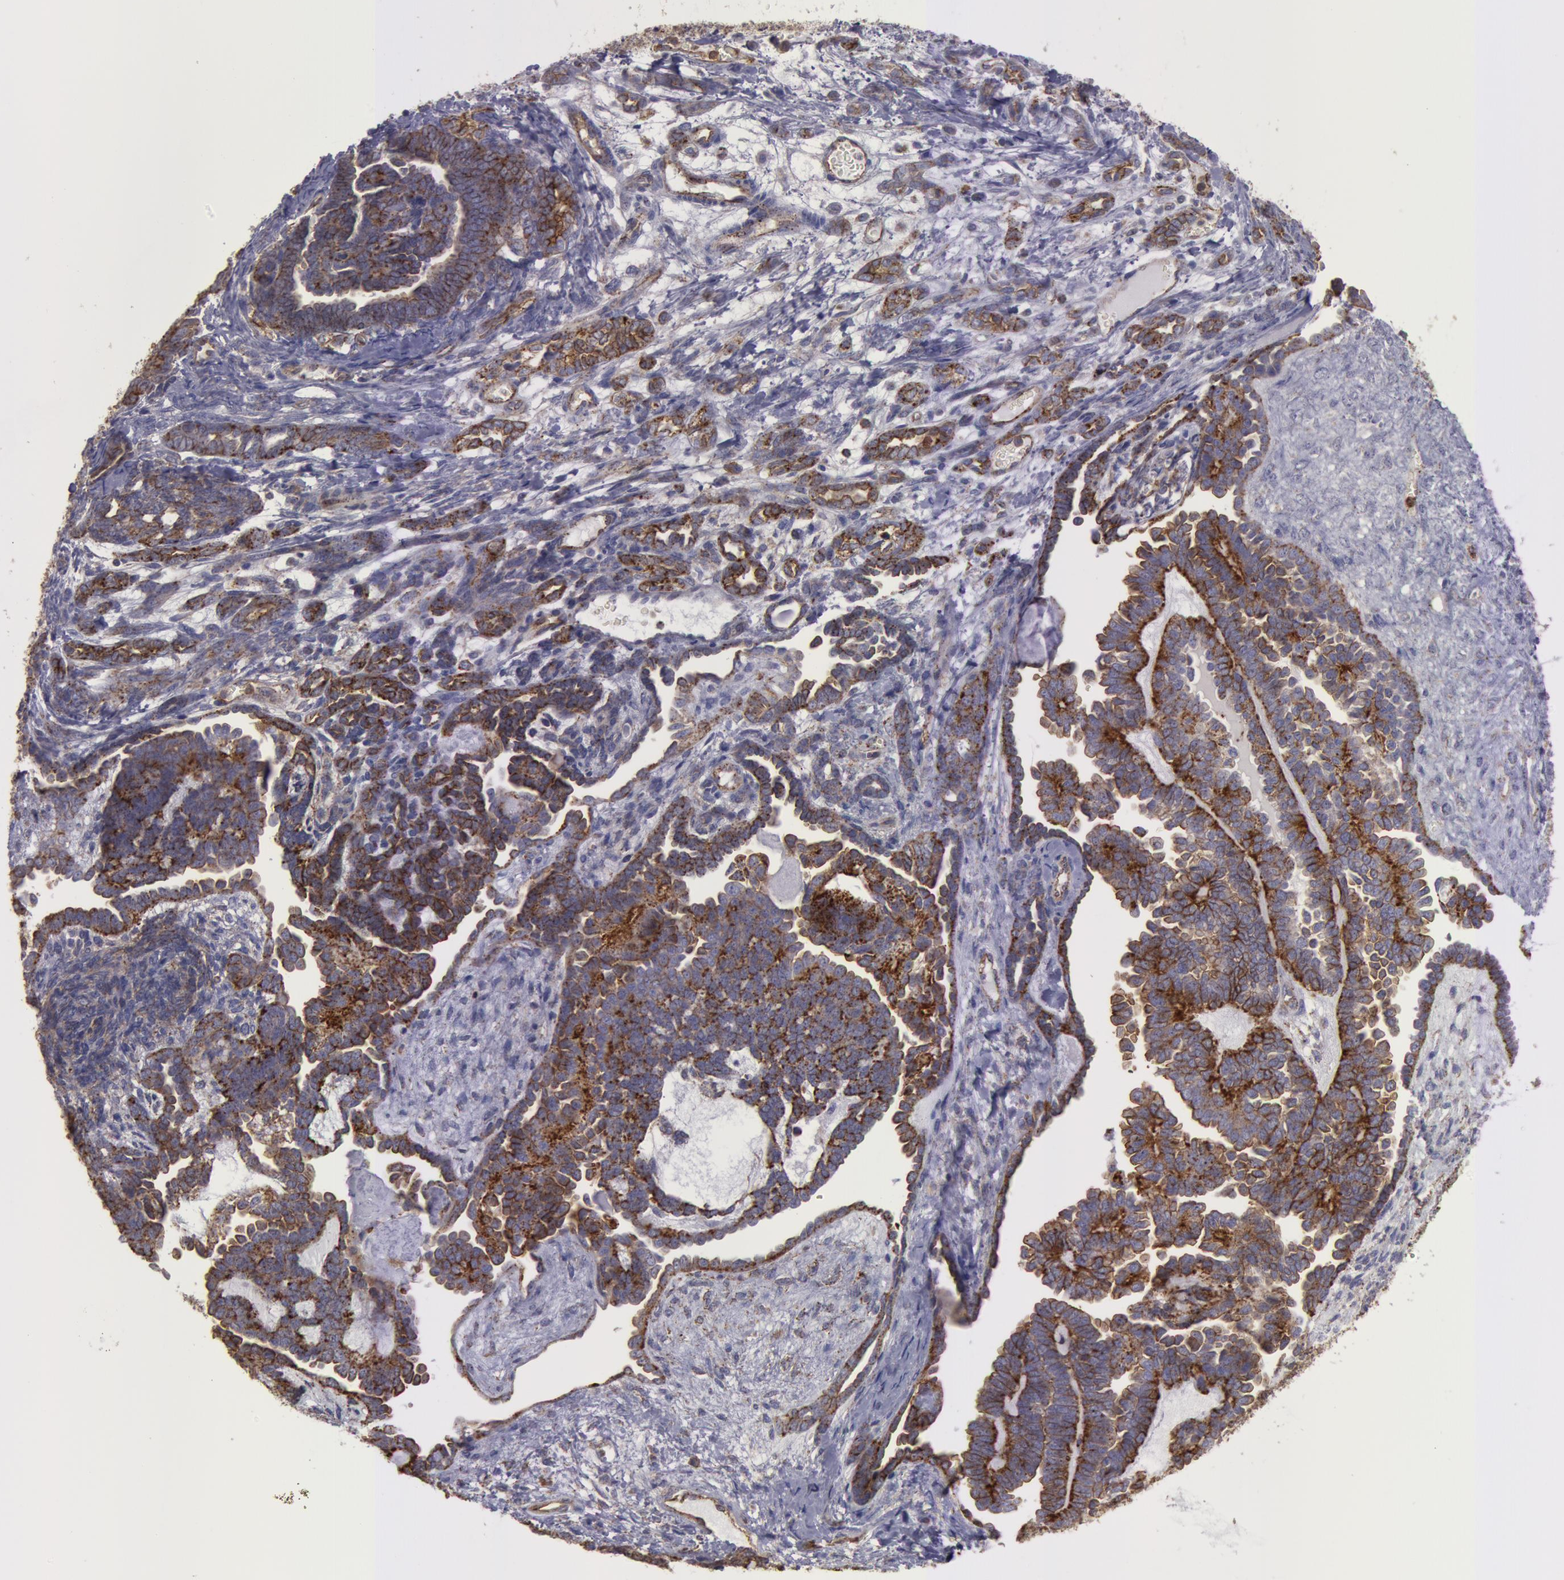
{"staining": {"intensity": "moderate", "quantity": ">75%", "location": "cytoplasmic/membranous"}, "tissue": "endometrial cancer", "cell_type": "Tumor cells", "image_type": "cancer", "snomed": [{"axis": "morphology", "description": "Neoplasm, malignant, NOS"}, {"axis": "topography", "description": "Endometrium"}], "caption": "Moderate cytoplasmic/membranous protein staining is identified in approximately >75% of tumor cells in endometrial cancer (neoplasm (malignant)).", "gene": "FLOT2", "patient": {"sex": "female", "age": 74}}